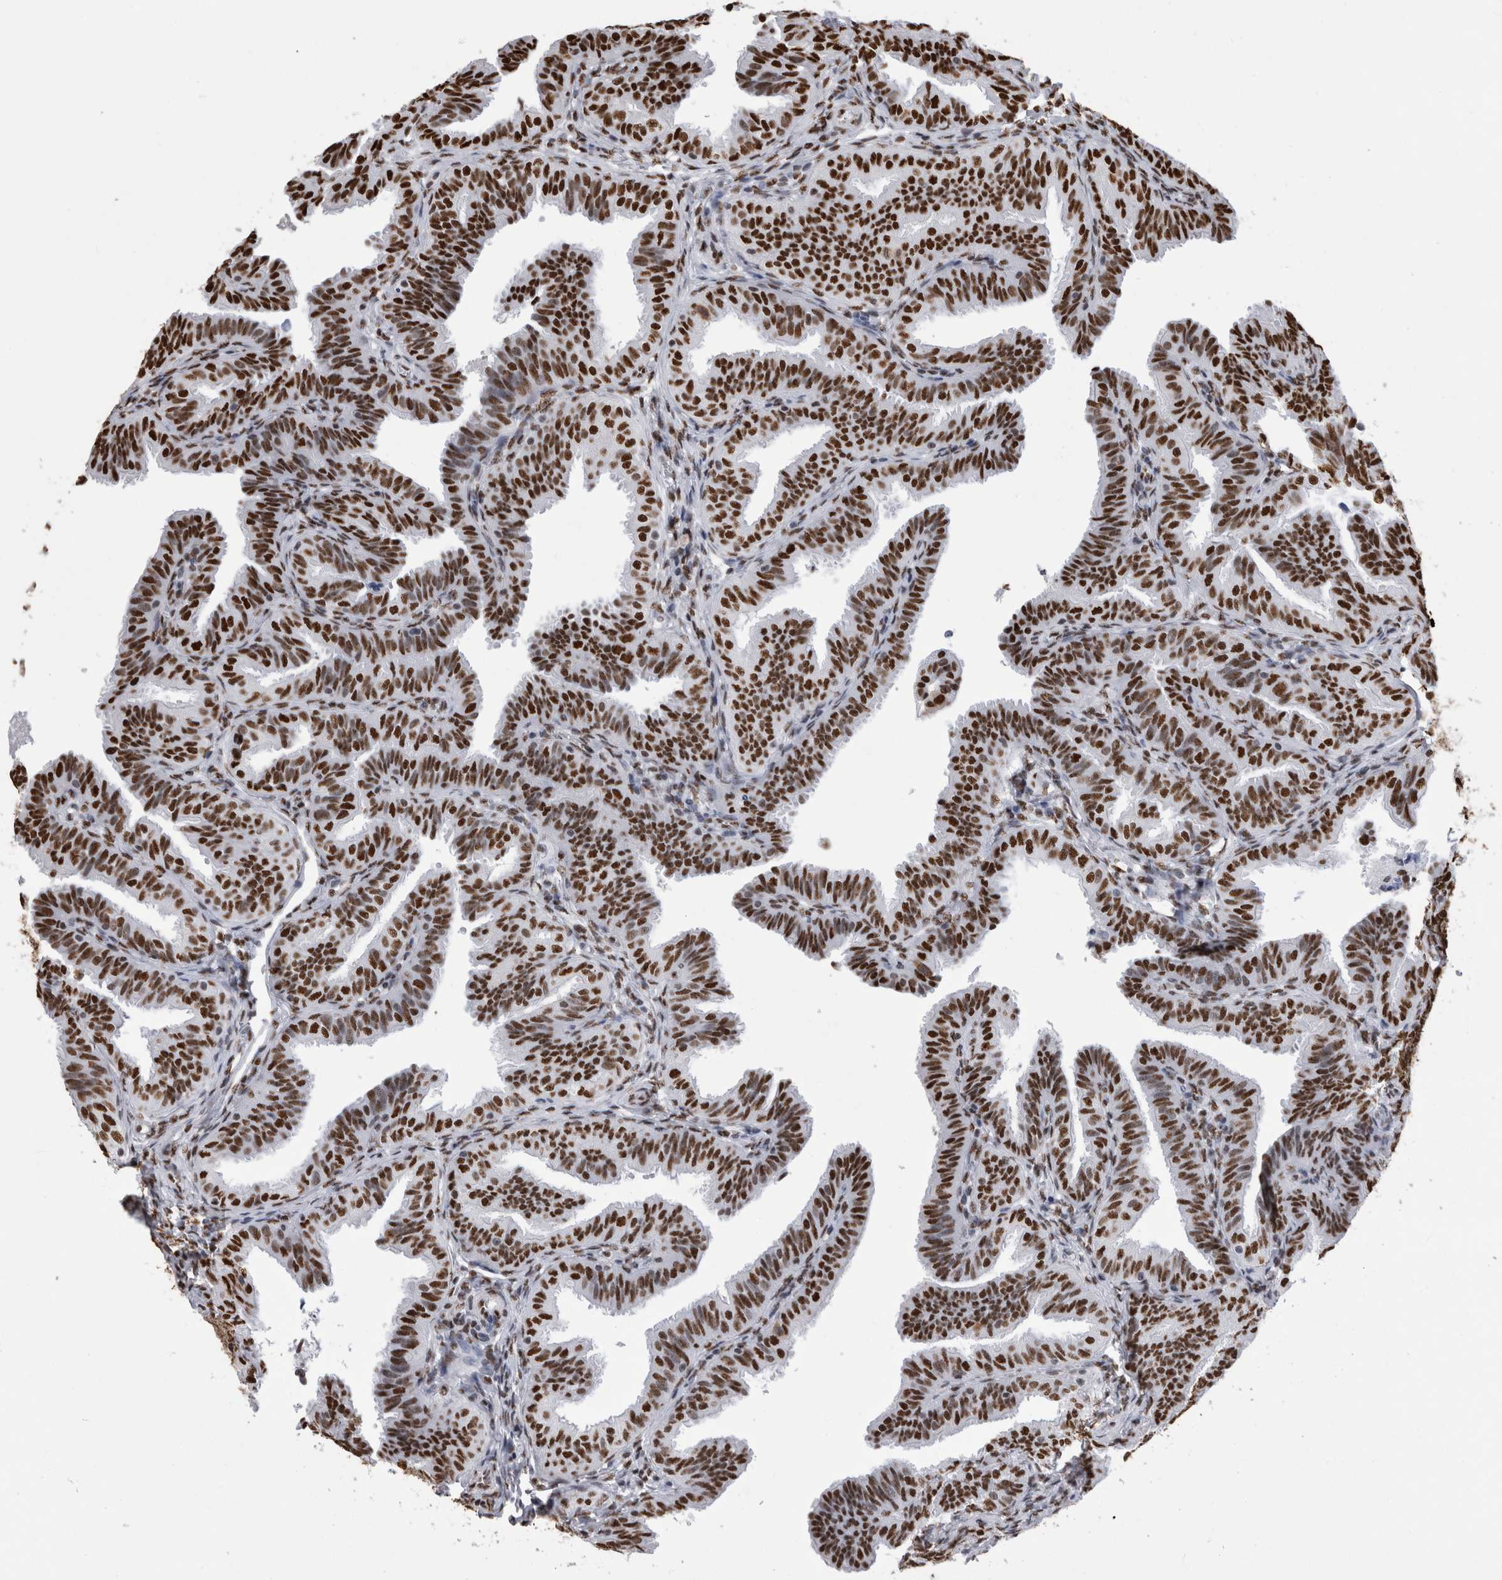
{"staining": {"intensity": "strong", "quantity": ">75%", "location": "nuclear"}, "tissue": "fallopian tube", "cell_type": "Glandular cells", "image_type": "normal", "snomed": [{"axis": "morphology", "description": "Normal tissue, NOS"}, {"axis": "topography", "description": "Fallopian tube"}], "caption": "Protein positivity by IHC exhibits strong nuclear expression in about >75% of glandular cells in benign fallopian tube. The protein is shown in brown color, while the nuclei are stained blue.", "gene": "ALPK3", "patient": {"sex": "female", "age": 35}}